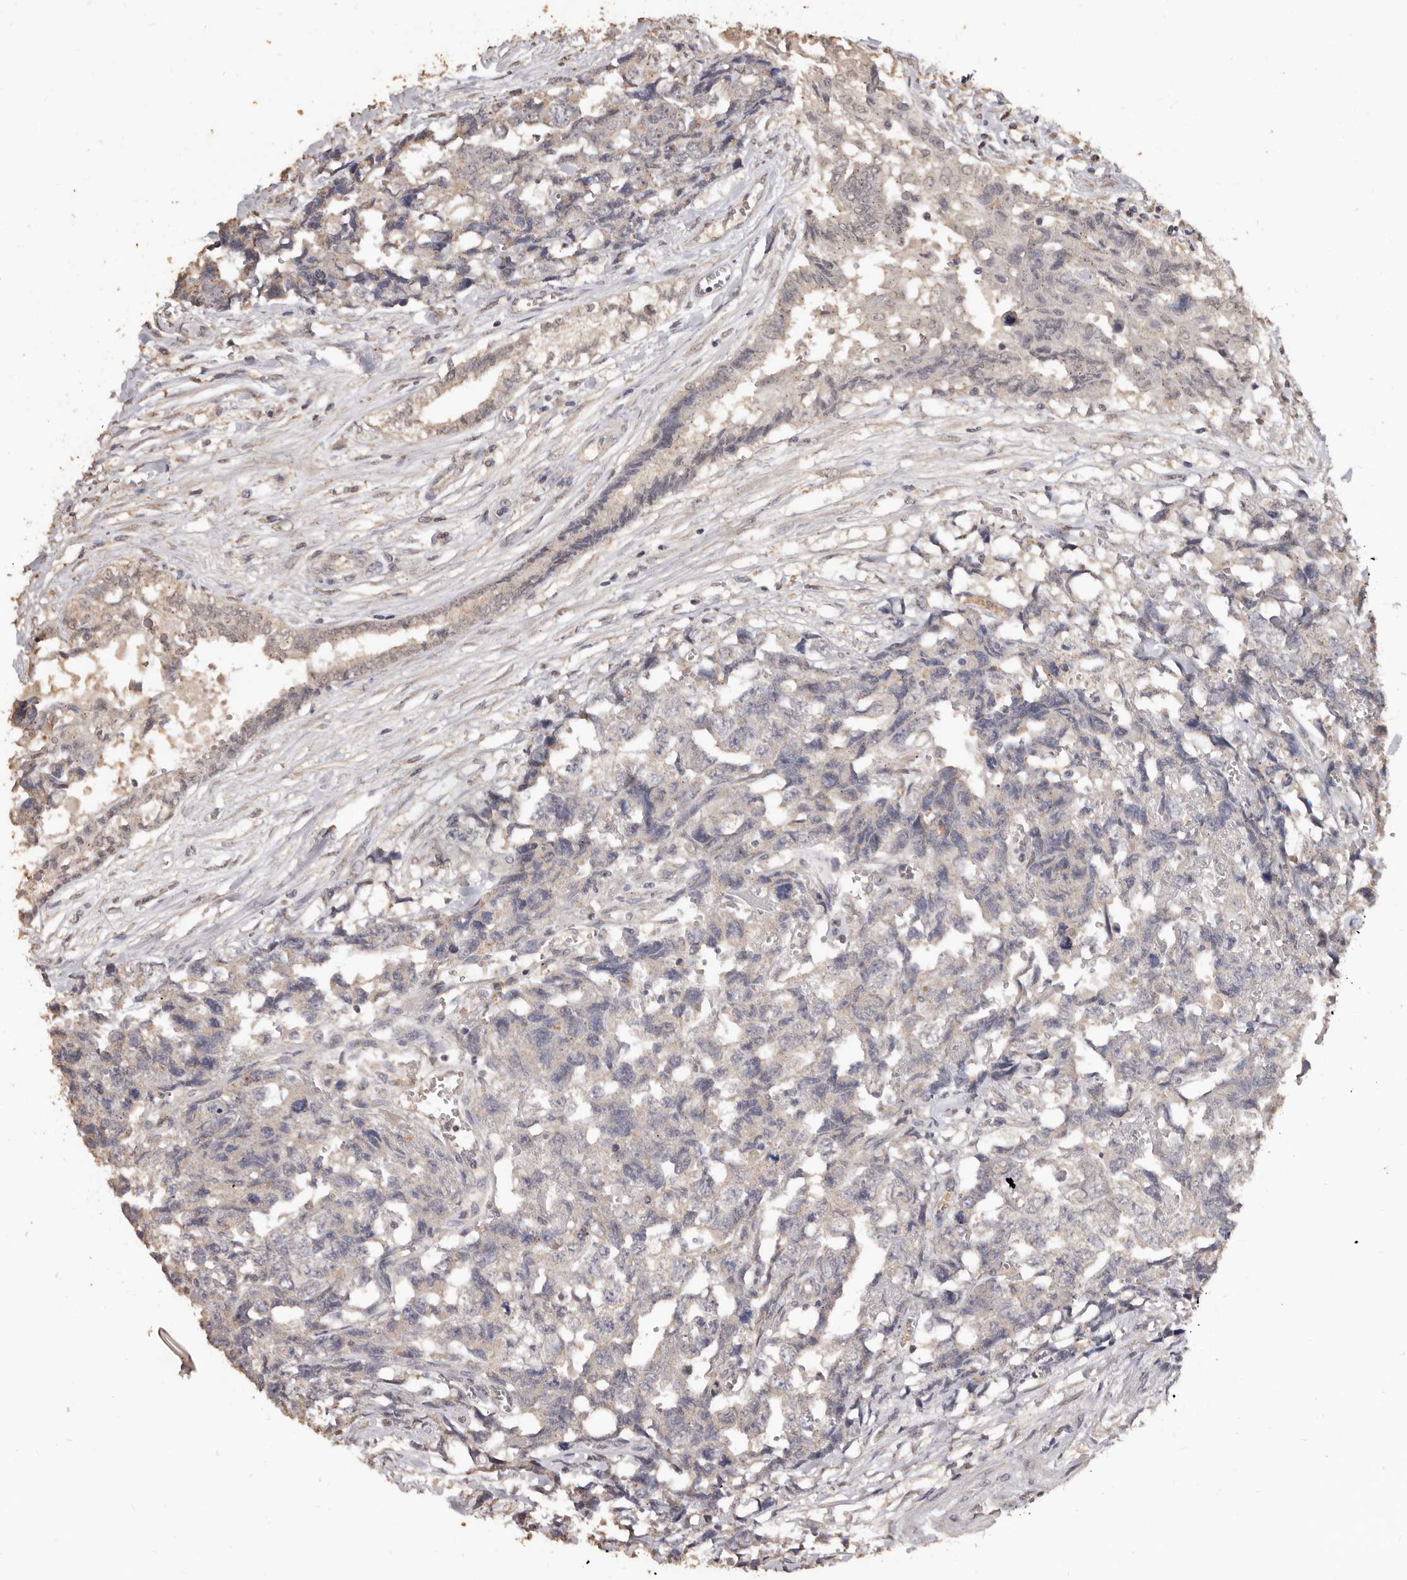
{"staining": {"intensity": "negative", "quantity": "none", "location": "none"}, "tissue": "testis cancer", "cell_type": "Tumor cells", "image_type": "cancer", "snomed": [{"axis": "morphology", "description": "Carcinoma, Embryonal, NOS"}, {"axis": "topography", "description": "Testis"}], "caption": "Histopathology image shows no protein positivity in tumor cells of embryonal carcinoma (testis) tissue. (Brightfield microscopy of DAB (3,3'-diaminobenzidine) immunohistochemistry at high magnification).", "gene": "INAVA", "patient": {"sex": "male", "age": 31}}